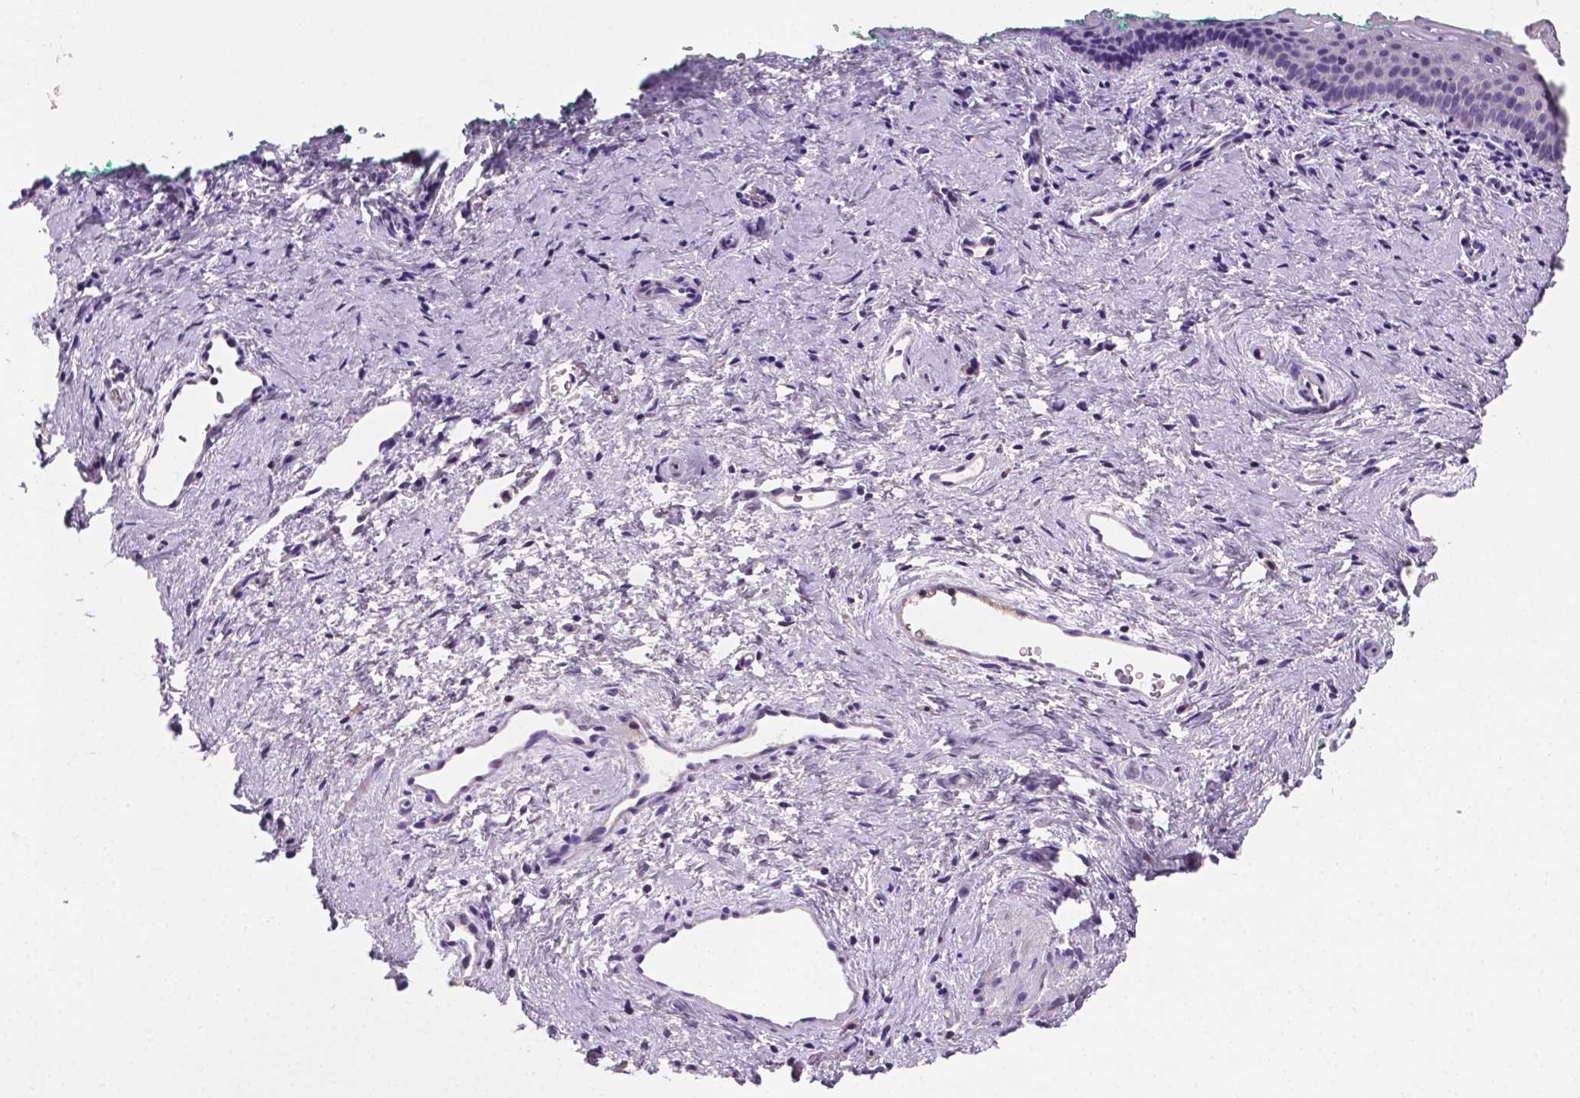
{"staining": {"intensity": "moderate", "quantity": "<25%", "location": "nuclear"}, "tissue": "vagina", "cell_type": "Squamous epithelial cells", "image_type": "normal", "snomed": [{"axis": "morphology", "description": "Normal tissue, NOS"}, {"axis": "topography", "description": "Vagina"}], "caption": "Protein staining of unremarkable vagina exhibits moderate nuclear expression in approximately <25% of squamous epithelial cells. (brown staining indicates protein expression, while blue staining denotes nuclei).", "gene": "MROH6", "patient": {"sex": "female", "age": 44}}